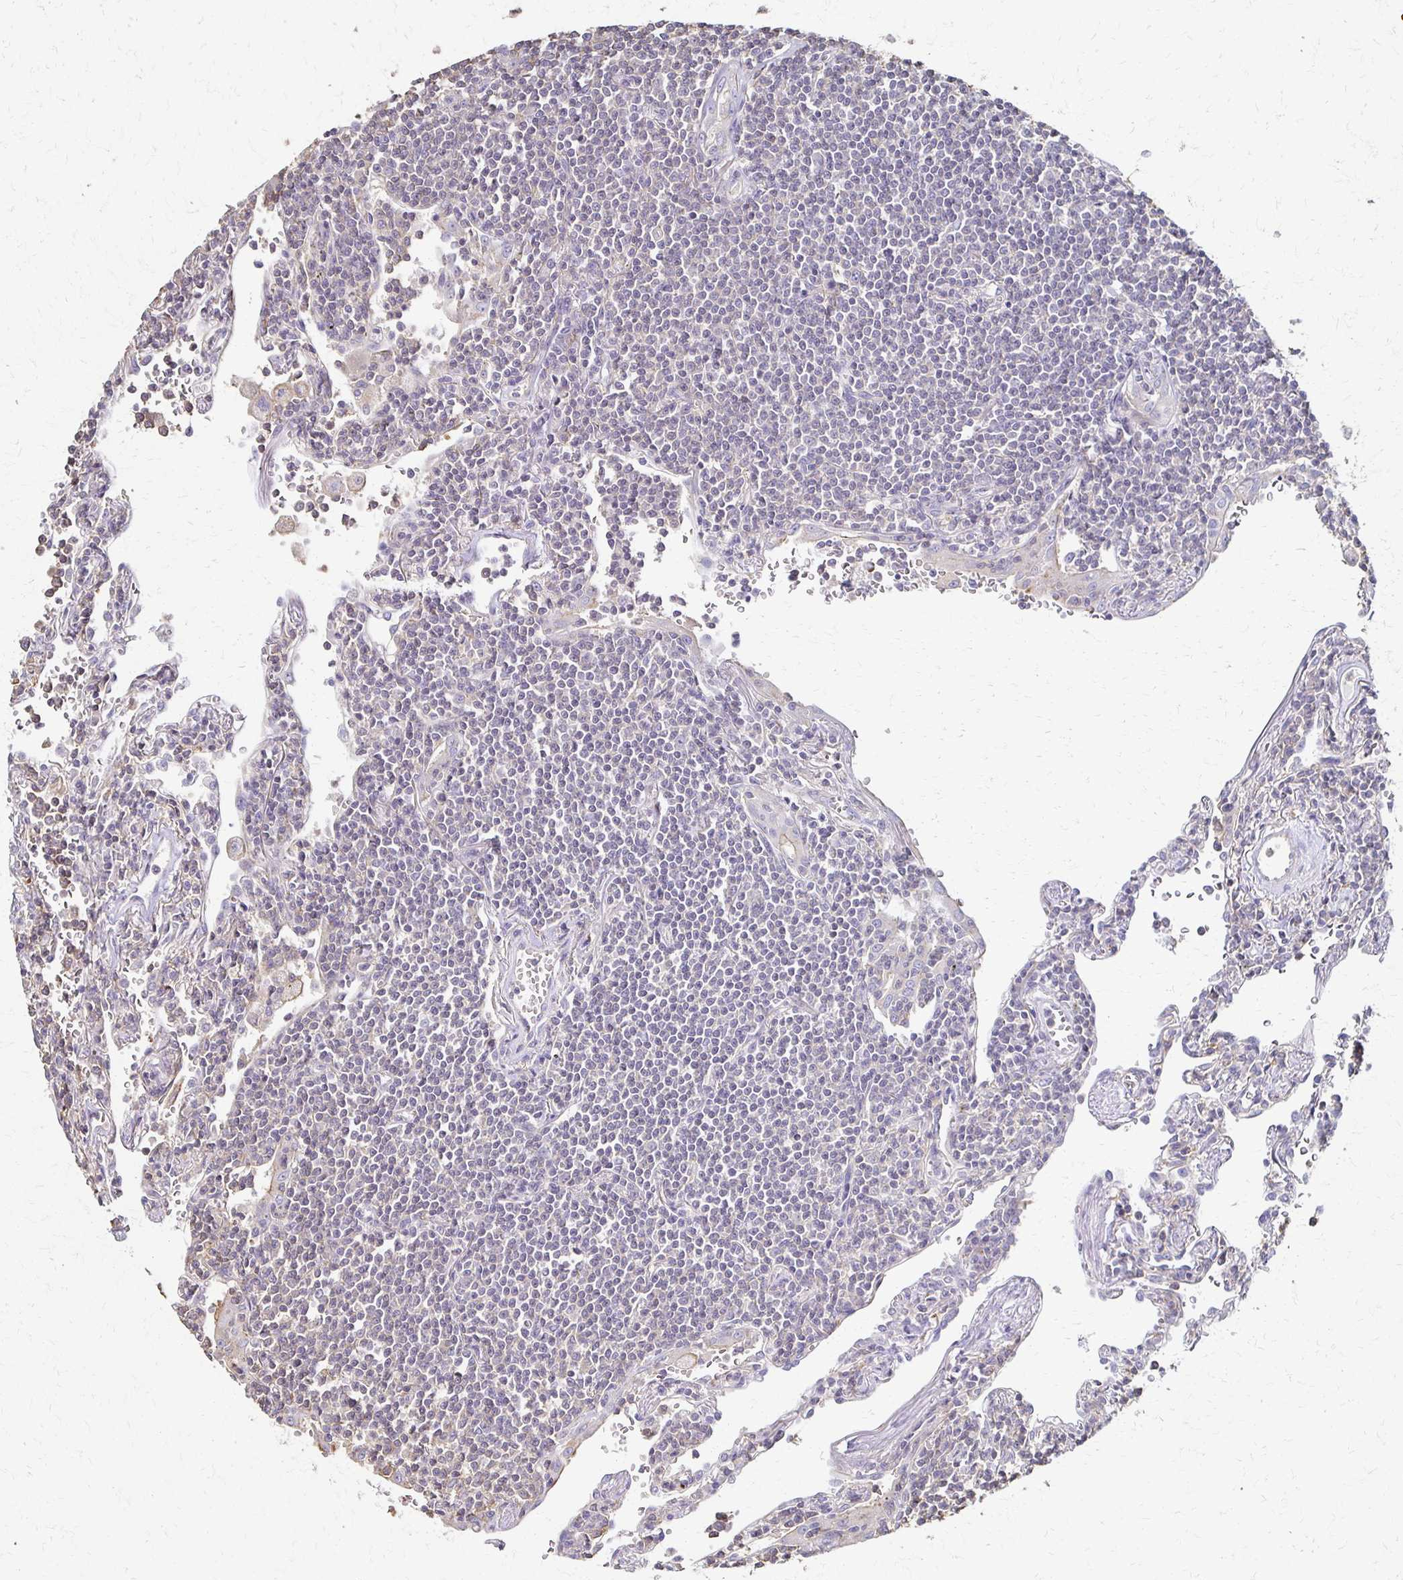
{"staining": {"intensity": "negative", "quantity": "none", "location": "none"}, "tissue": "lymphoma", "cell_type": "Tumor cells", "image_type": "cancer", "snomed": [{"axis": "morphology", "description": "Malignant lymphoma, non-Hodgkin's type, Low grade"}, {"axis": "topography", "description": "Lung"}], "caption": "Protein analysis of low-grade malignant lymphoma, non-Hodgkin's type reveals no significant staining in tumor cells. The staining is performed using DAB (3,3'-diaminobenzidine) brown chromogen with nuclei counter-stained in using hematoxylin.", "gene": "C1QTNF7", "patient": {"sex": "female", "age": 71}}